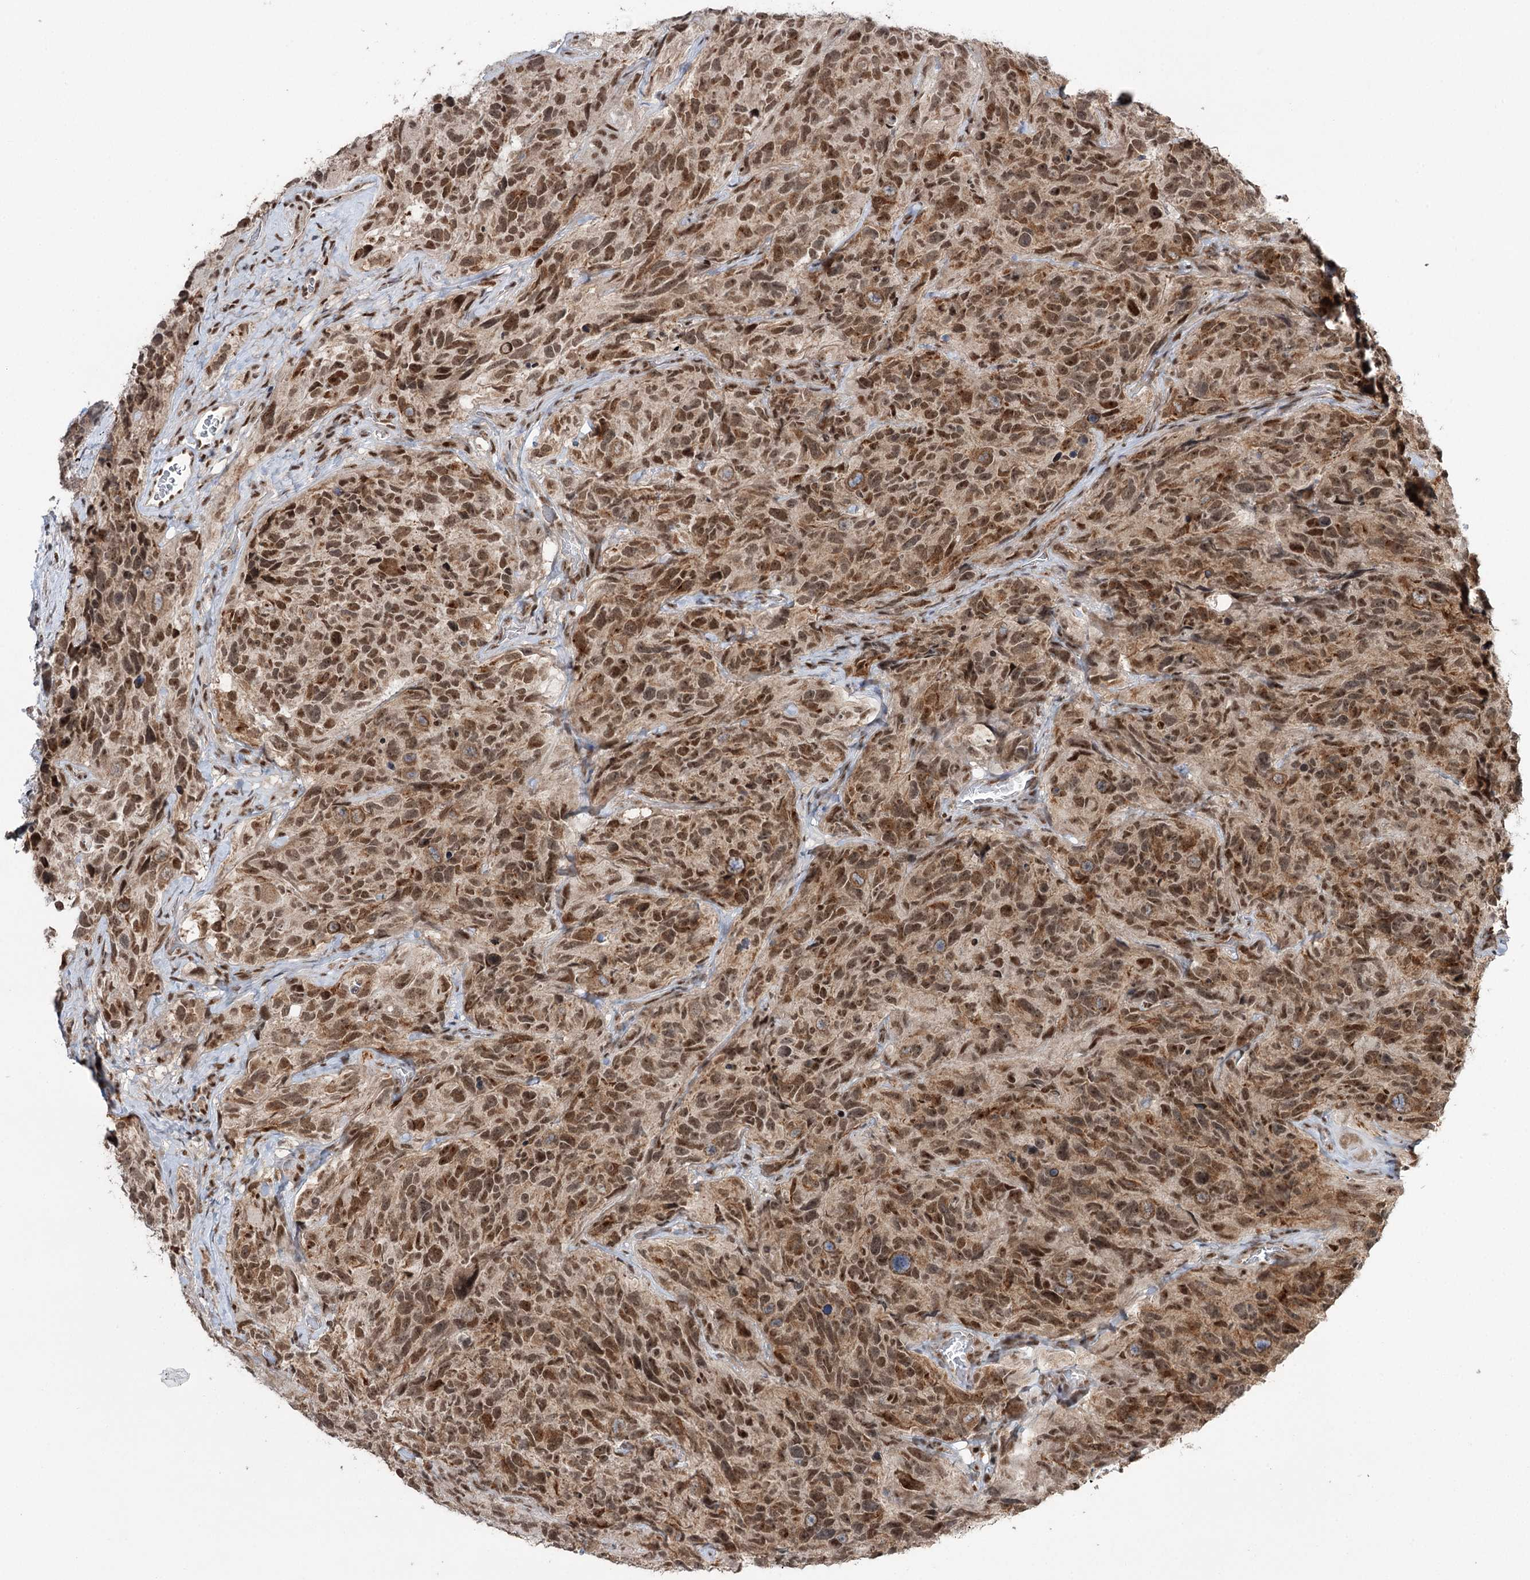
{"staining": {"intensity": "moderate", "quantity": ">75%", "location": "nuclear"}, "tissue": "glioma", "cell_type": "Tumor cells", "image_type": "cancer", "snomed": [{"axis": "morphology", "description": "Glioma, malignant, High grade"}, {"axis": "topography", "description": "Brain"}], "caption": "High-magnification brightfield microscopy of malignant high-grade glioma stained with DAB (3,3'-diaminobenzidine) (brown) and counterstained with hematoxylin (blue). tumor cells exhibit moderate nuclear expression is identified in approximately>75% of cells.", "gene": "ERCC3", "patient": {"sex": "male", "age": 69}}